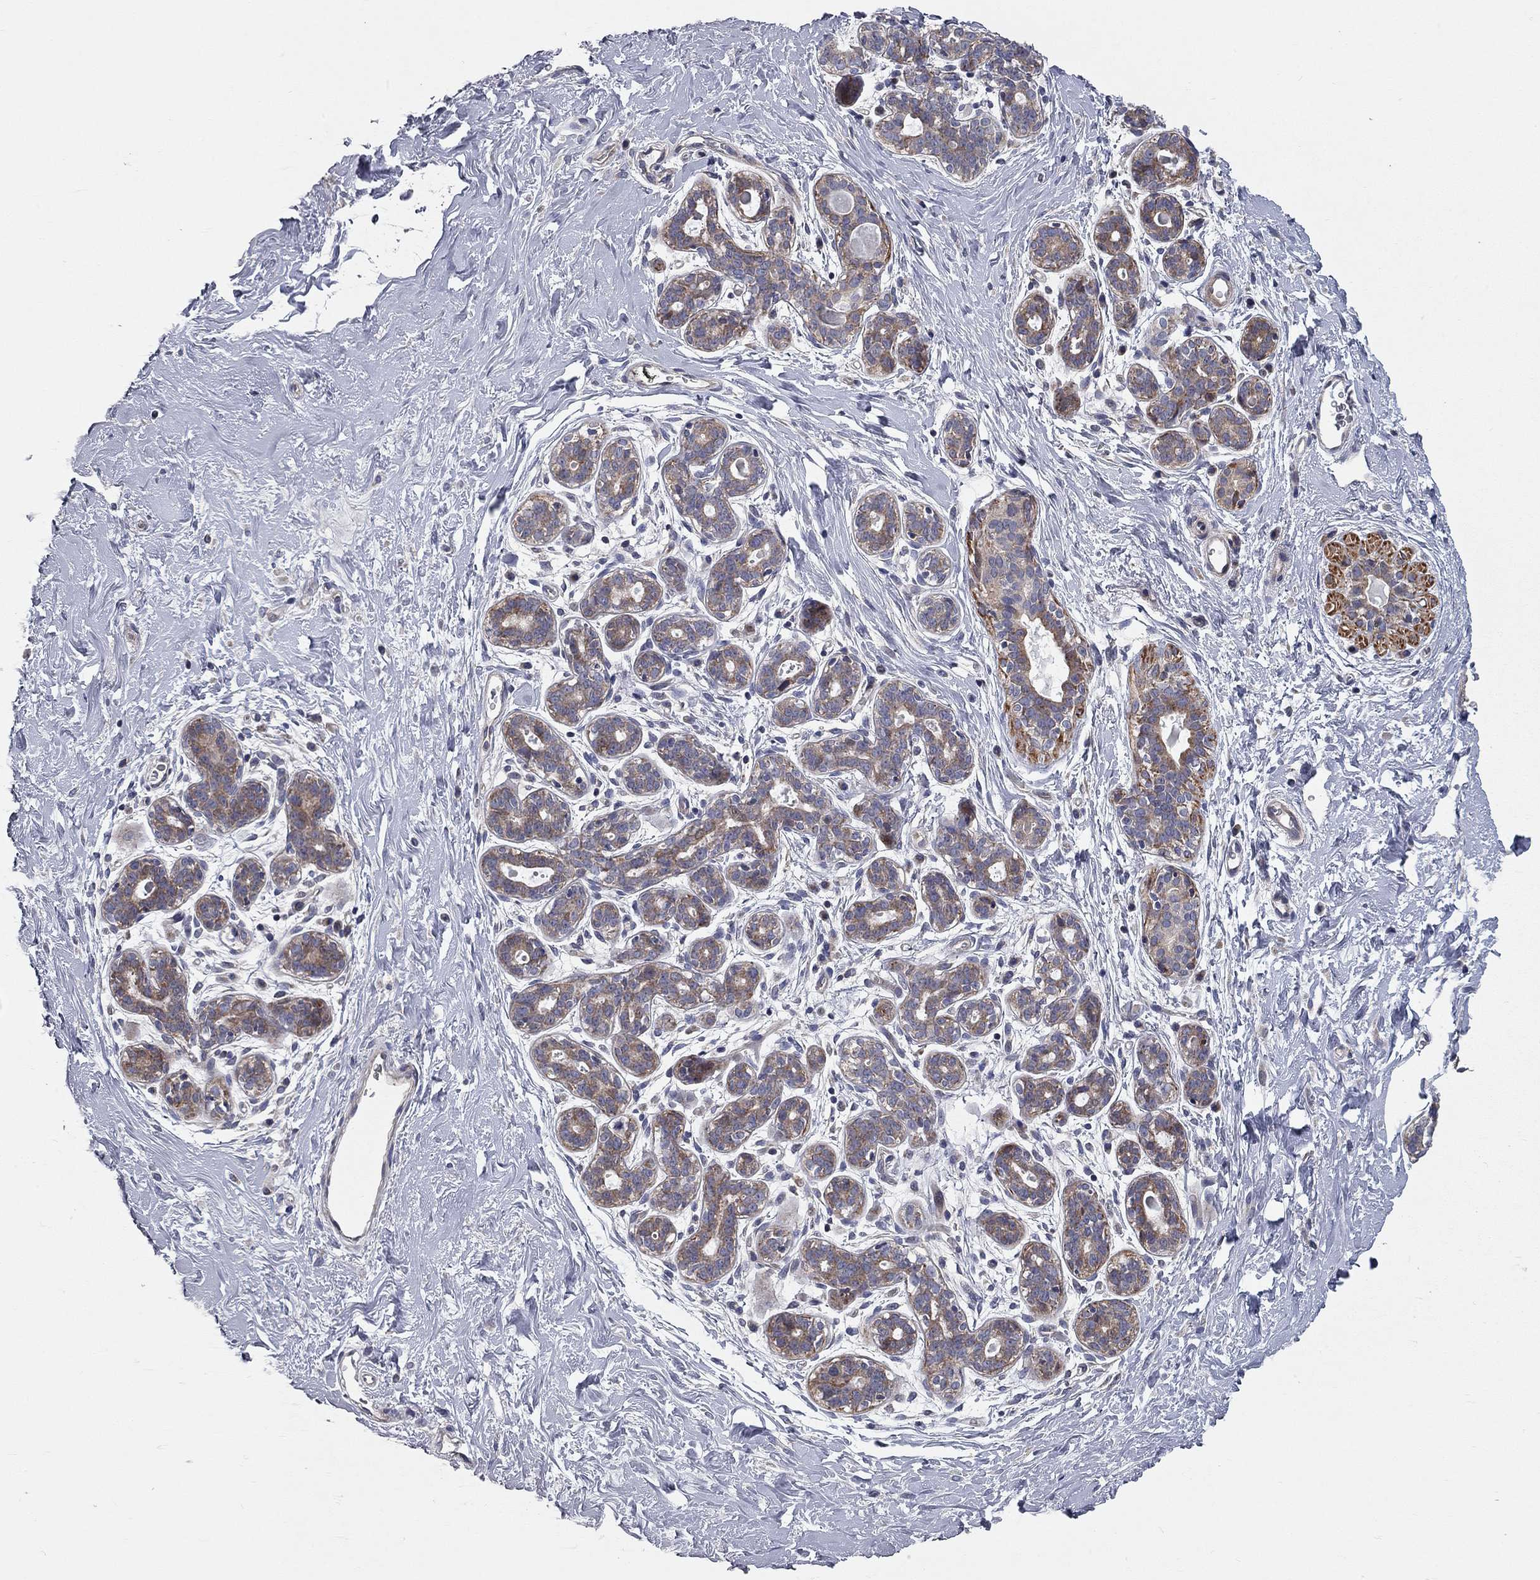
{"staining": {"intensity": "negative", "quantity": "none", "location": "none"}, "tissue": "breast", "cell_type": "Adipocytes", "image_type": "normal", "snomed": [{"axis": "morphology", "description": "Normal tissue, NOS"}, {"axis": "topography", "description": "Breast"}], "caption": "A high-resolution micrograph shows immunohistochemistry staining of normal breast, which shows no significant positivity in adipocytes. (Brightfield microscopy of DAB (3,3'-diaminobenzidine) IHC at high magnification).", "gene": "KANSL1L", "patient": {"sex": "female", "age": 43}}